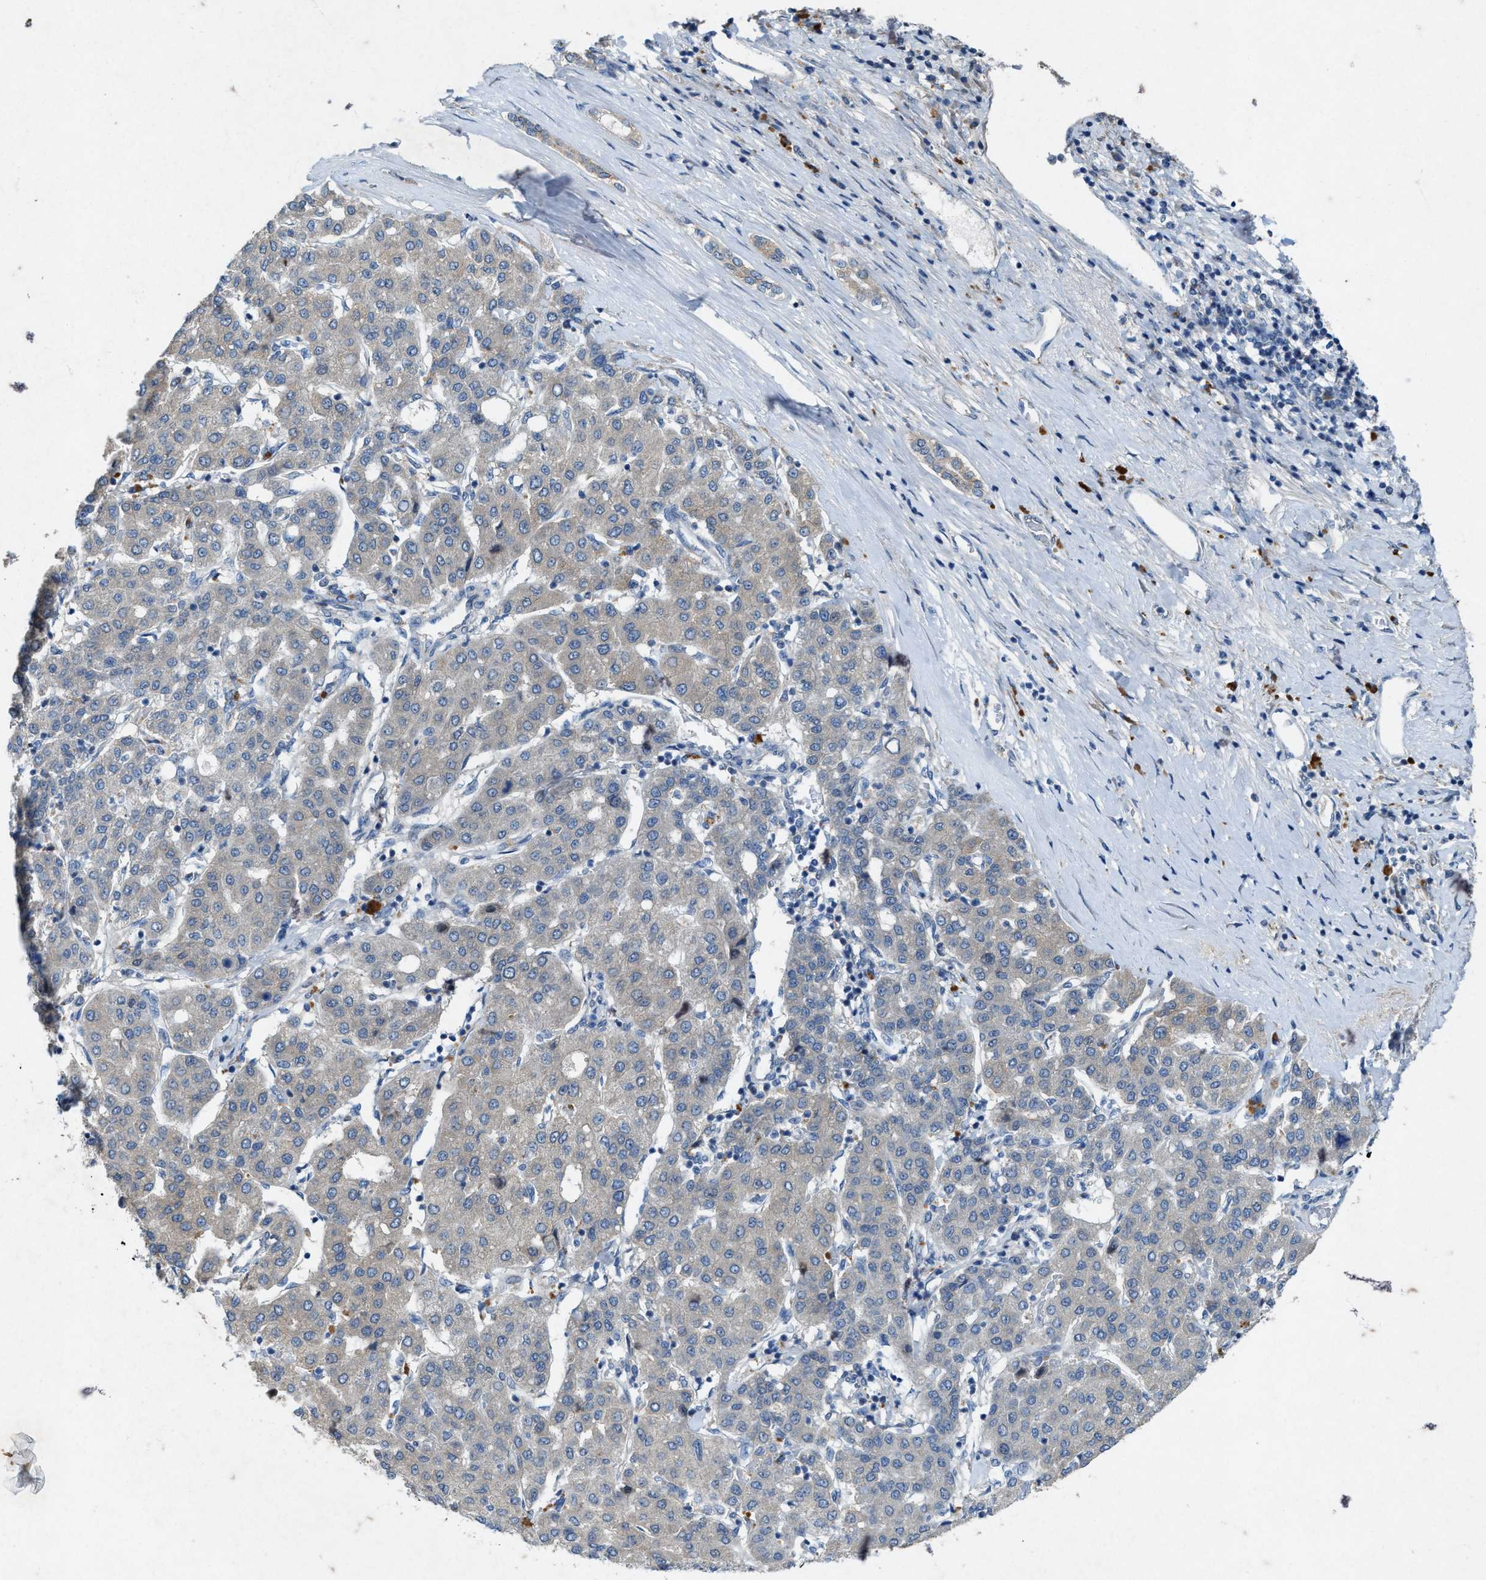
{"staining": {"intensity": "weak", "quantity": "25%-75%", "location": "cytoplasmic/membranous"}, "tissue": "liver cancer", "cell_type": "Tumor cells", "image_type": "cancer", "snomed": [{"axis": "morphology", "description": "Carcinoma, Hepatocellular, NOS"}, {"axis": "topography", "description": "Liver"}], "caption": "The photomicrograph shows a brown stain indicating the presence of a protein in the cytoplasmic/membranous of tumor cells in liver cancer.", "gene": "URGCP", "patient": {"sex": "male", "age": 65}}